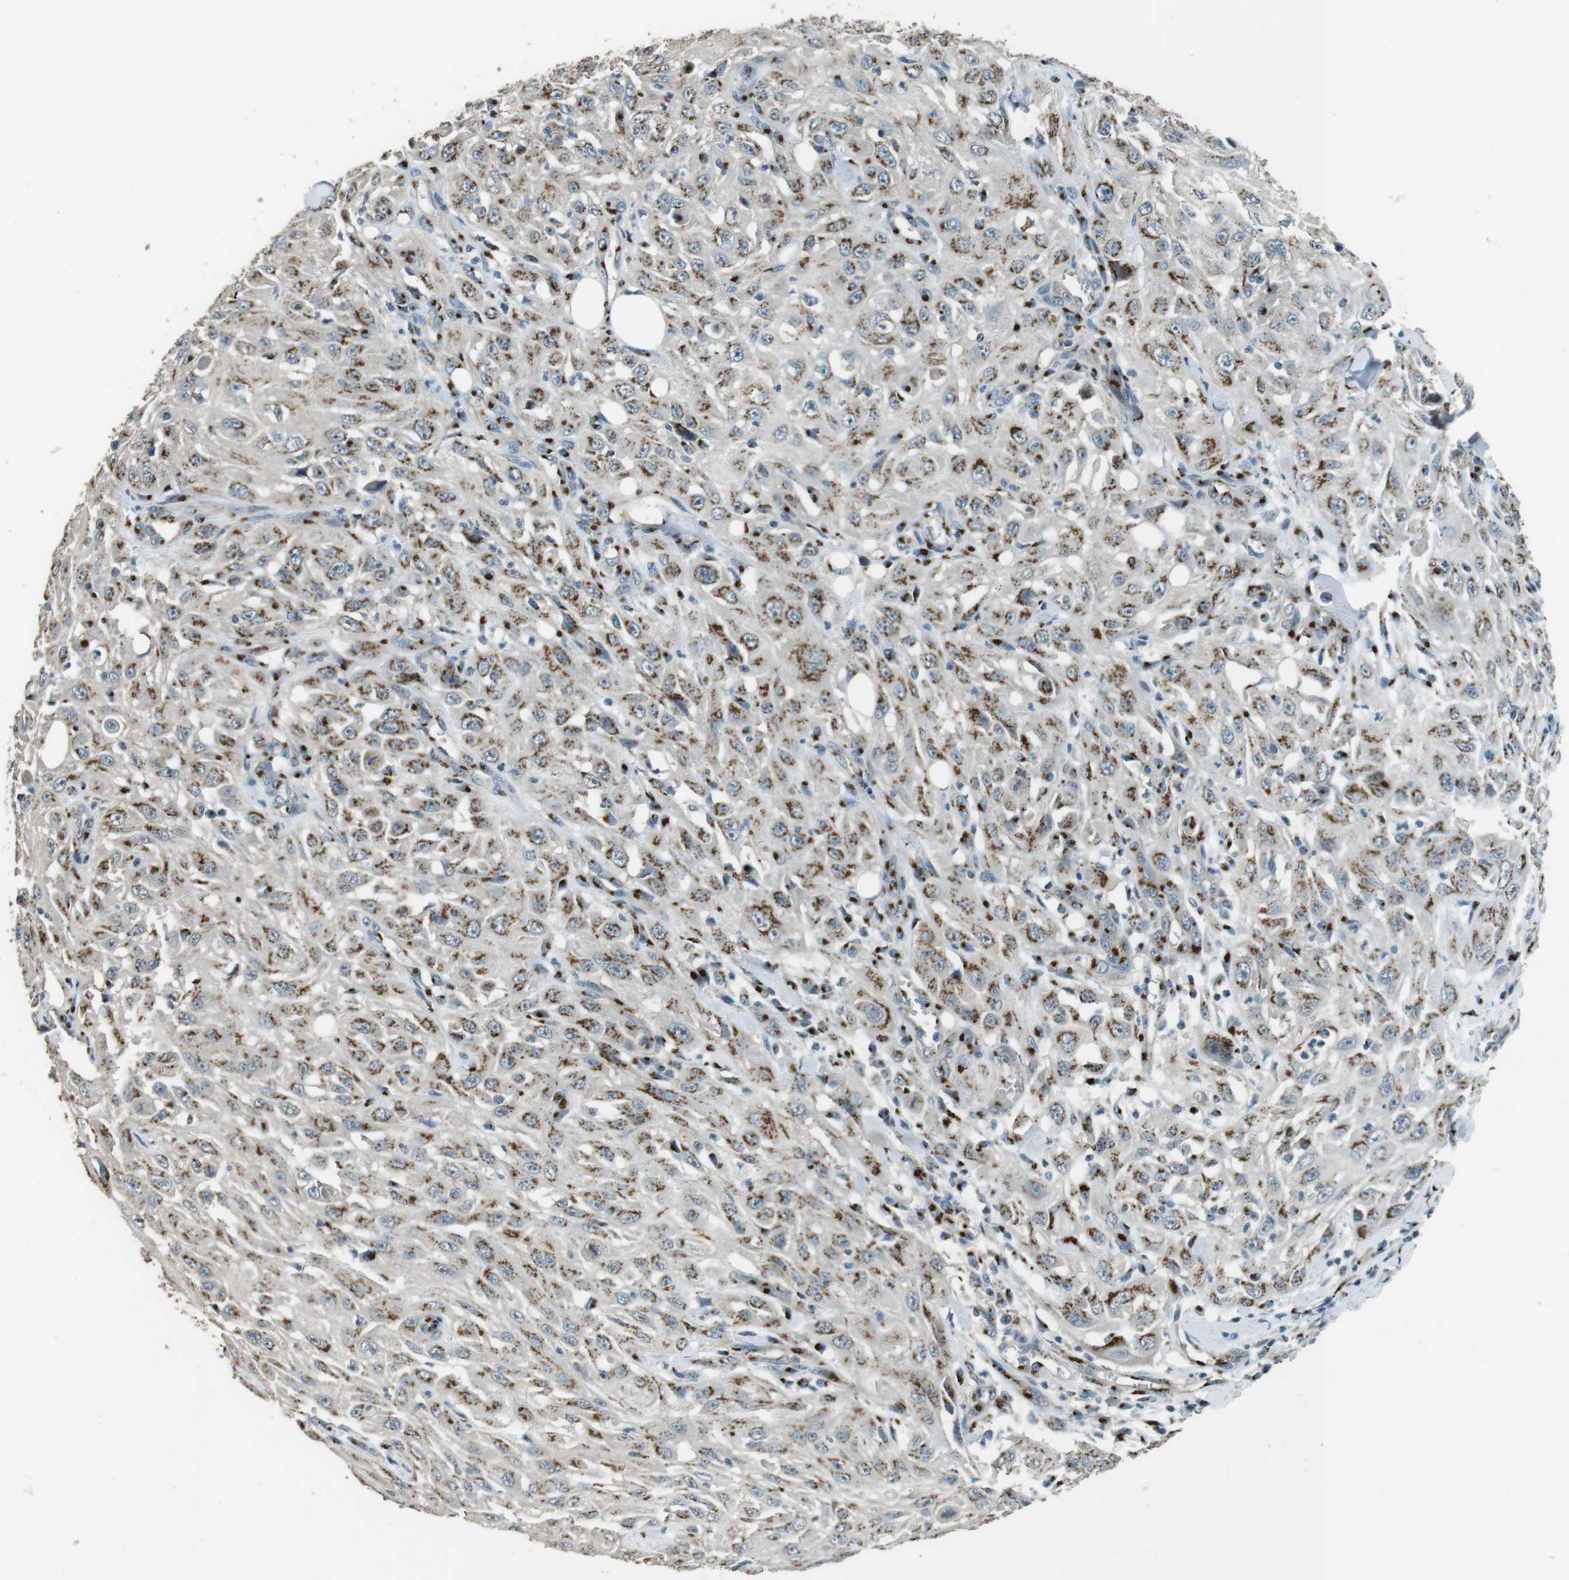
{"staining": {"intensity": "moderate", "quantity": ">75%", "location": "cytoplasmic/membranous"}, "tissue": "skin cancer", "cell_type": "Tumor cells", "image_type": "cancer", "snomed": [{"axis": "morphology", "description": "Squamous cell carcinoma, NOS"}, {"axis": "morphology", "description": "Squamous cell carcinoma, metastatic, NOS"}, {"axis": "topography", "description": "Skin"}, {"axis": "topography", "description": "Lymph node"}], "caption": "Protein expression analysis of squamous cell carcinoma (skin) demonstrates moderate cytoplasmic/membranous positivity in approximately >75% of tumor cells. The protein is stained brown, and the nuclei are stained in blue (DAB (3,3'-diaminobenzidine) IHC with brightfield microscopy, high magnification).", "gene": "TMEM115", "patient": {"sex": "male", "age": 75}}